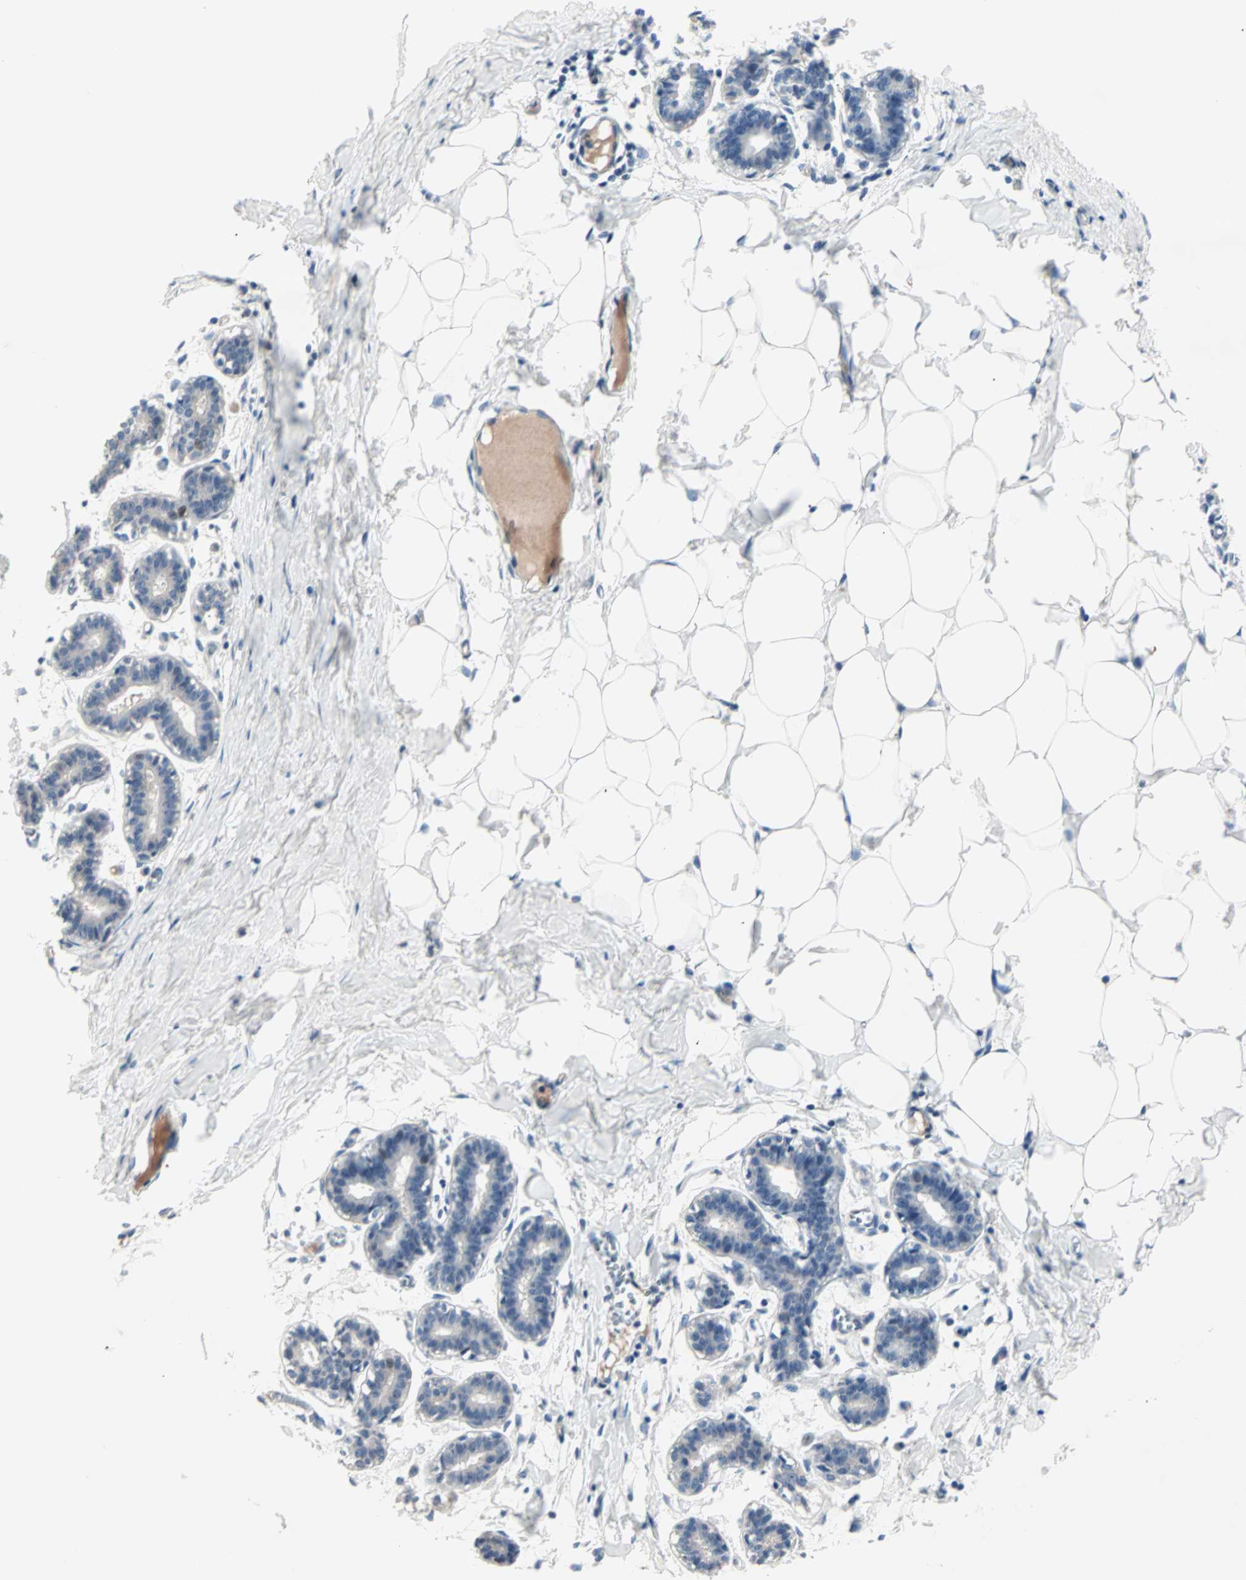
{"staining": {"intensity": "negative", "quantity": "none", "location": "none"}, "tissue": "breast", "cell_type": "Adipocytes", "image_type": "normal", "snomed": [{"axis": "morphology", "description": "Normal tissue, NOS"}, {"axis": "topography", "description": "Breast"}], "caption": "This micrograph is of benign breast stained with immunohistochemistry (IHC) to label a protein in brown with the nuclei are counter-stained blue. There is no staining in adipocytes. The staining was performed using DAB to visualize the protein expression in brown, while the nuclei were stained in blue with hematoxylin (Magnification: 20x).", "gene": "CCNE2", "patient": {"sex": "female", "age": 27}}